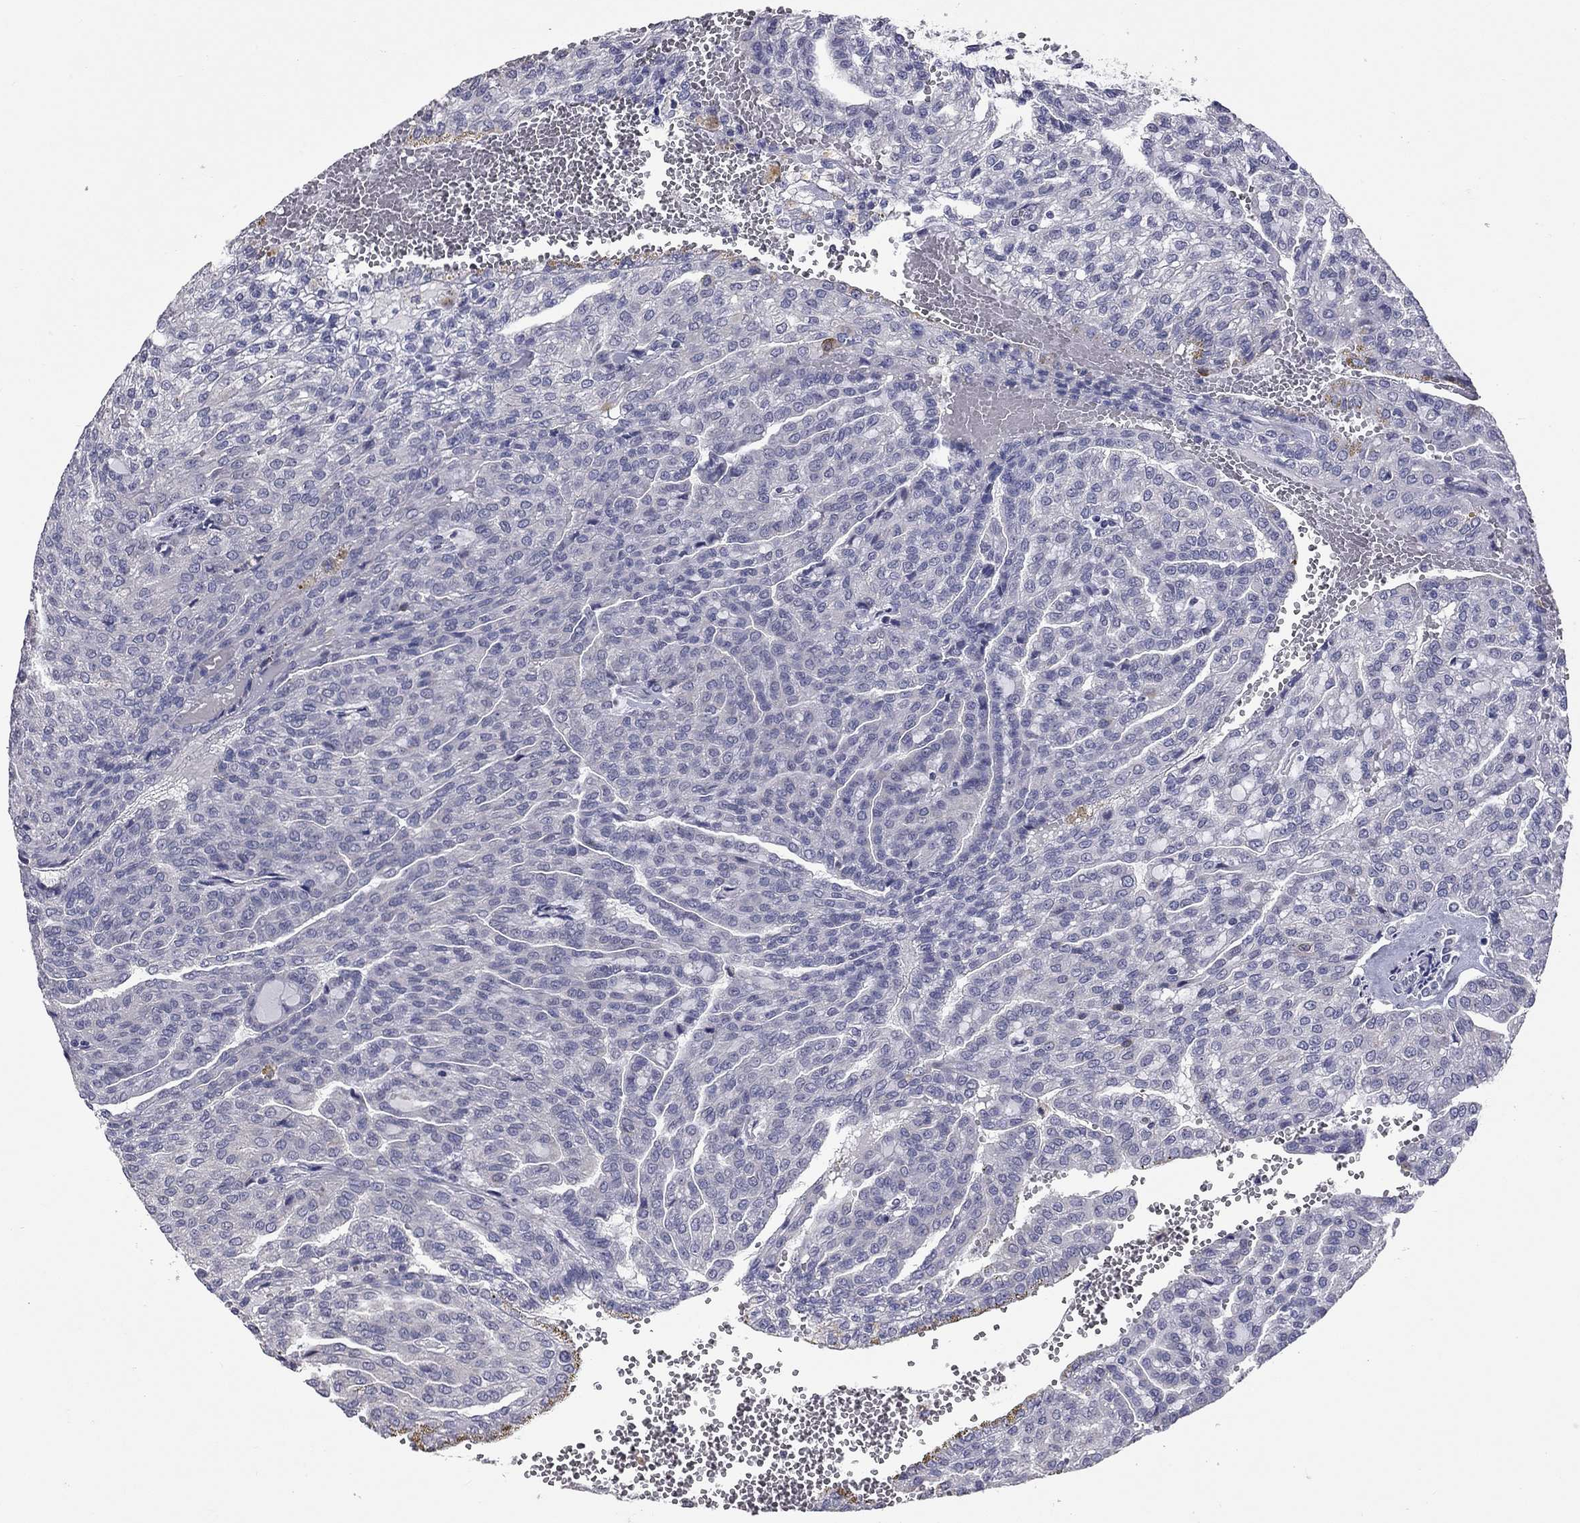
{"staining": {"intensity": "negative", "quantity": "none", "location": "none"}, "tissue": "renal cancer", "cell_type": "Tumor cells", "image_type": "cancer", "snomed": [{"axis": "morphology", "description": "Adenocarcinoma, NOS"}, {"axis": "topography", "description": "Kidney"}], "caption": "Renal cancer was stained to show a protein in brown. There is no significant staining in tumor cells.", "gene": "SHOC2", "patient": {"sex": "male", "age": 63}}